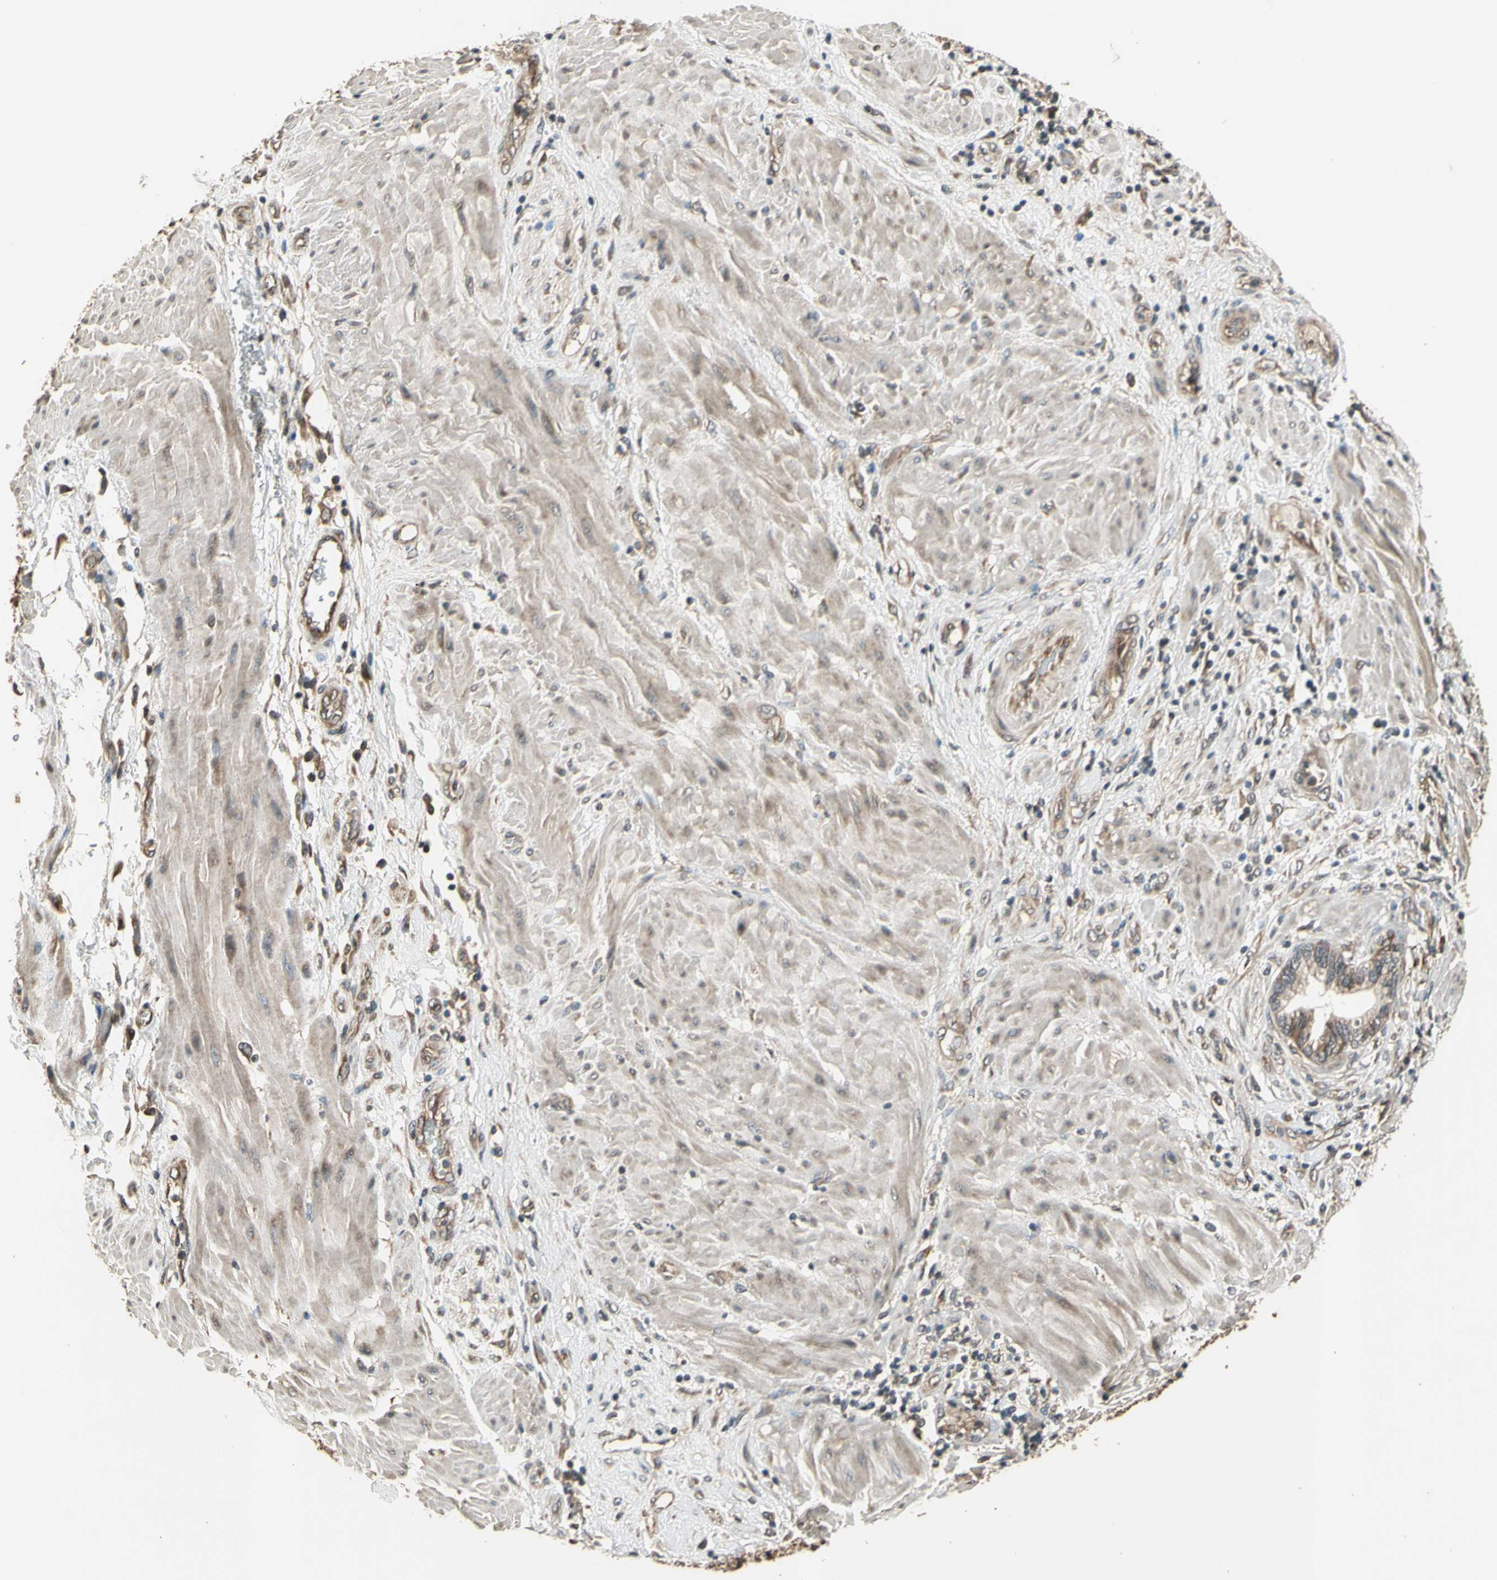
{"staining": {"intensity": "moderate", "quantity": "25%-75%", "location": "cytoplasmic/membranous"}, "tissue": "pancreatic cancer", "cell_type": "Tumor cells", "image_type": "cancer", "snomed": [{"axis": "morphology", "description": "Adenocarcinoma, NOS"}, {"axis": "topography", "description": "Pancreas"}], "caption": "This image exhibits immunohistochemistry (IHC) staining of pancreatic cancer, with medium moderate cytoplasmic/membranous positivity in approximately 25%-75% of tumor cells.", "gene": "EFNB2", "patient": {"sex": "female", "age": 64}}